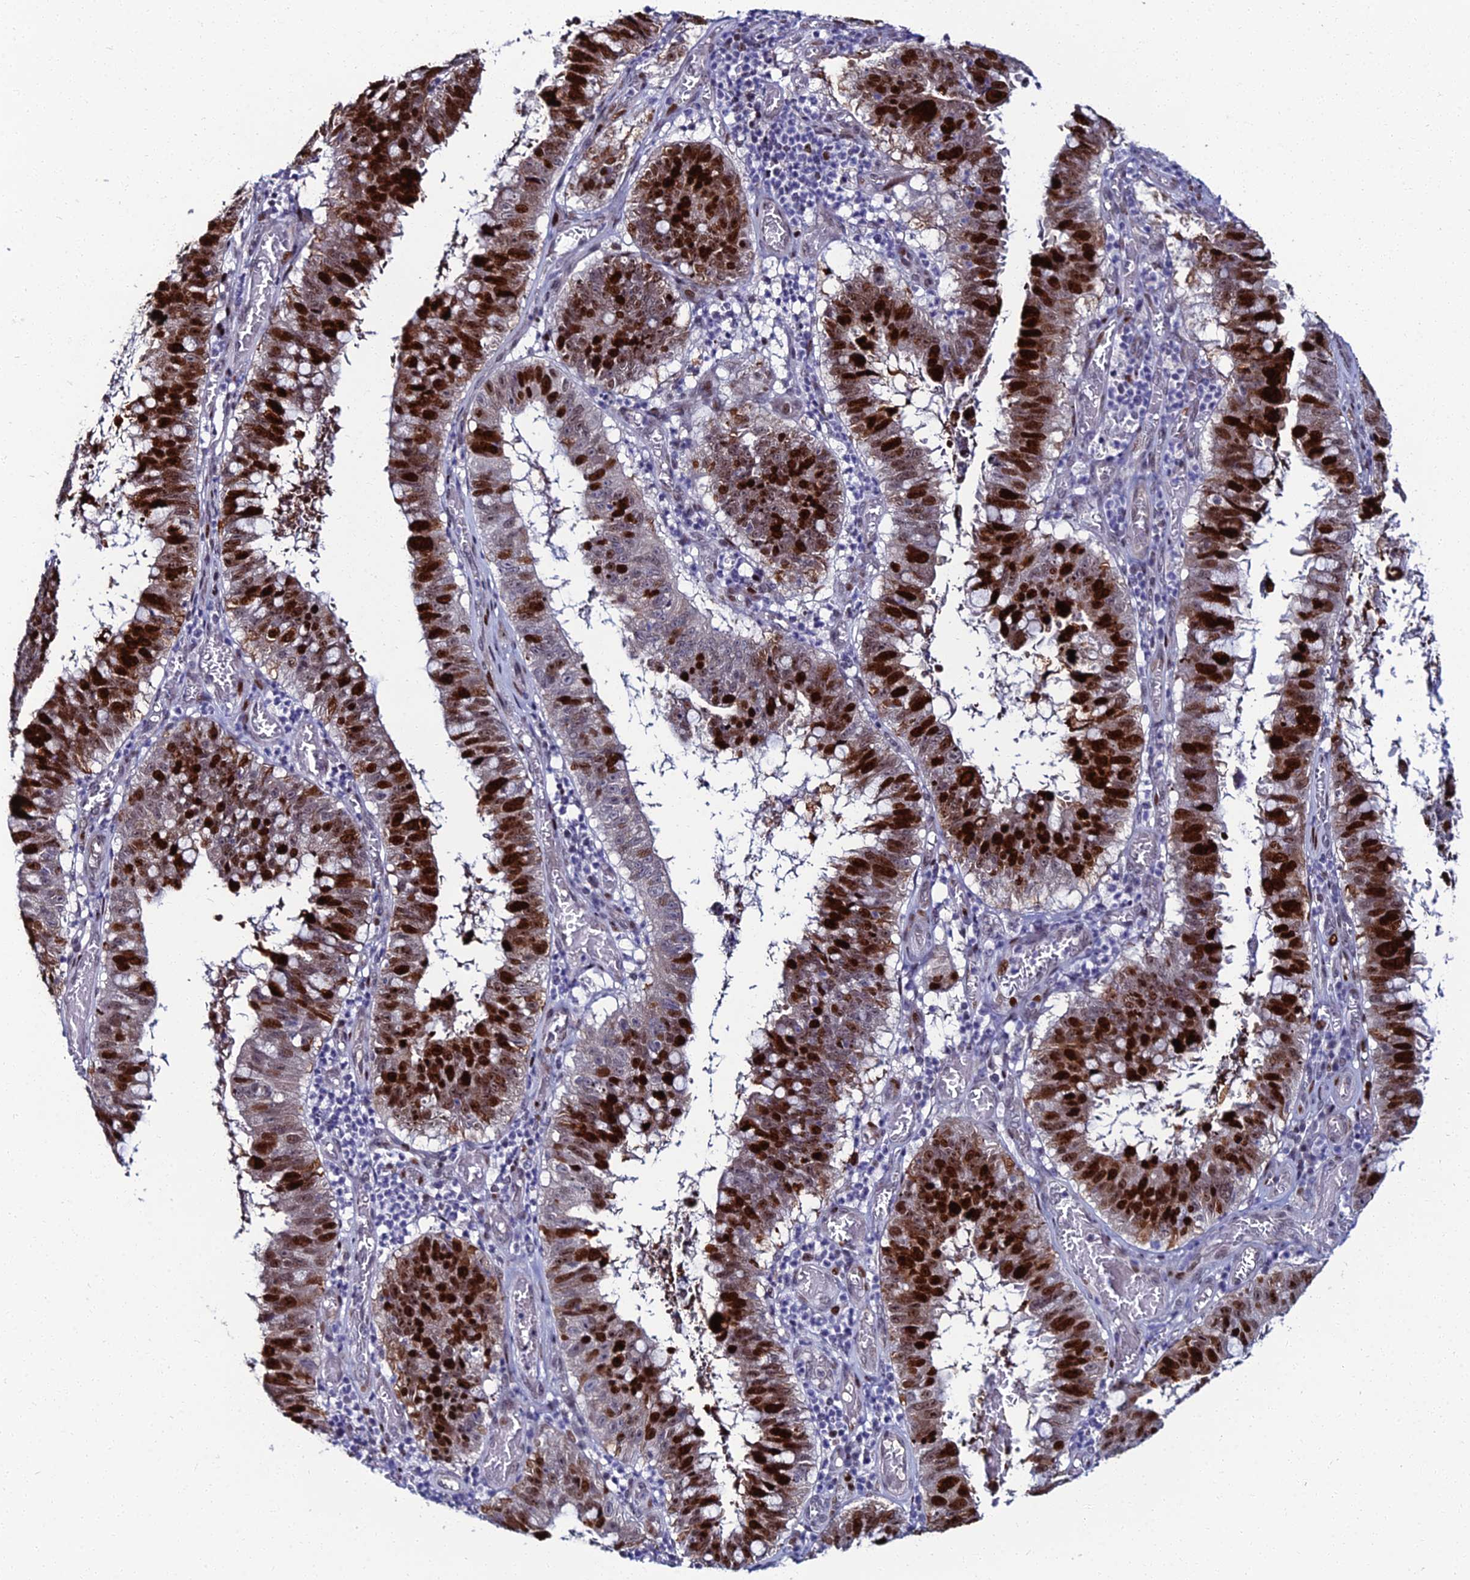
{"staining": {"intensity": "strong", "quantity": "25%-75%", "location": "nuclear"}, "tissue": "stomach cancer", "cell_type": "Tumor cells", "image_type": "cancer", "snomed": [{"axis": "morphology", "description": "Adenocarcinoma, NOS"}, {"axis": "topography", "description": "Stomach"}], "caption": "DAB (3,3'-diaminobenzidine) immunohistochemical staining of stomach cancer (adenocarcinoma) exhibits strong nuclear protein positivity in approximately 25%-75% of tumor cells.", "gene": "TAF9B", "patient": {"sex": "male", "age": 59}}